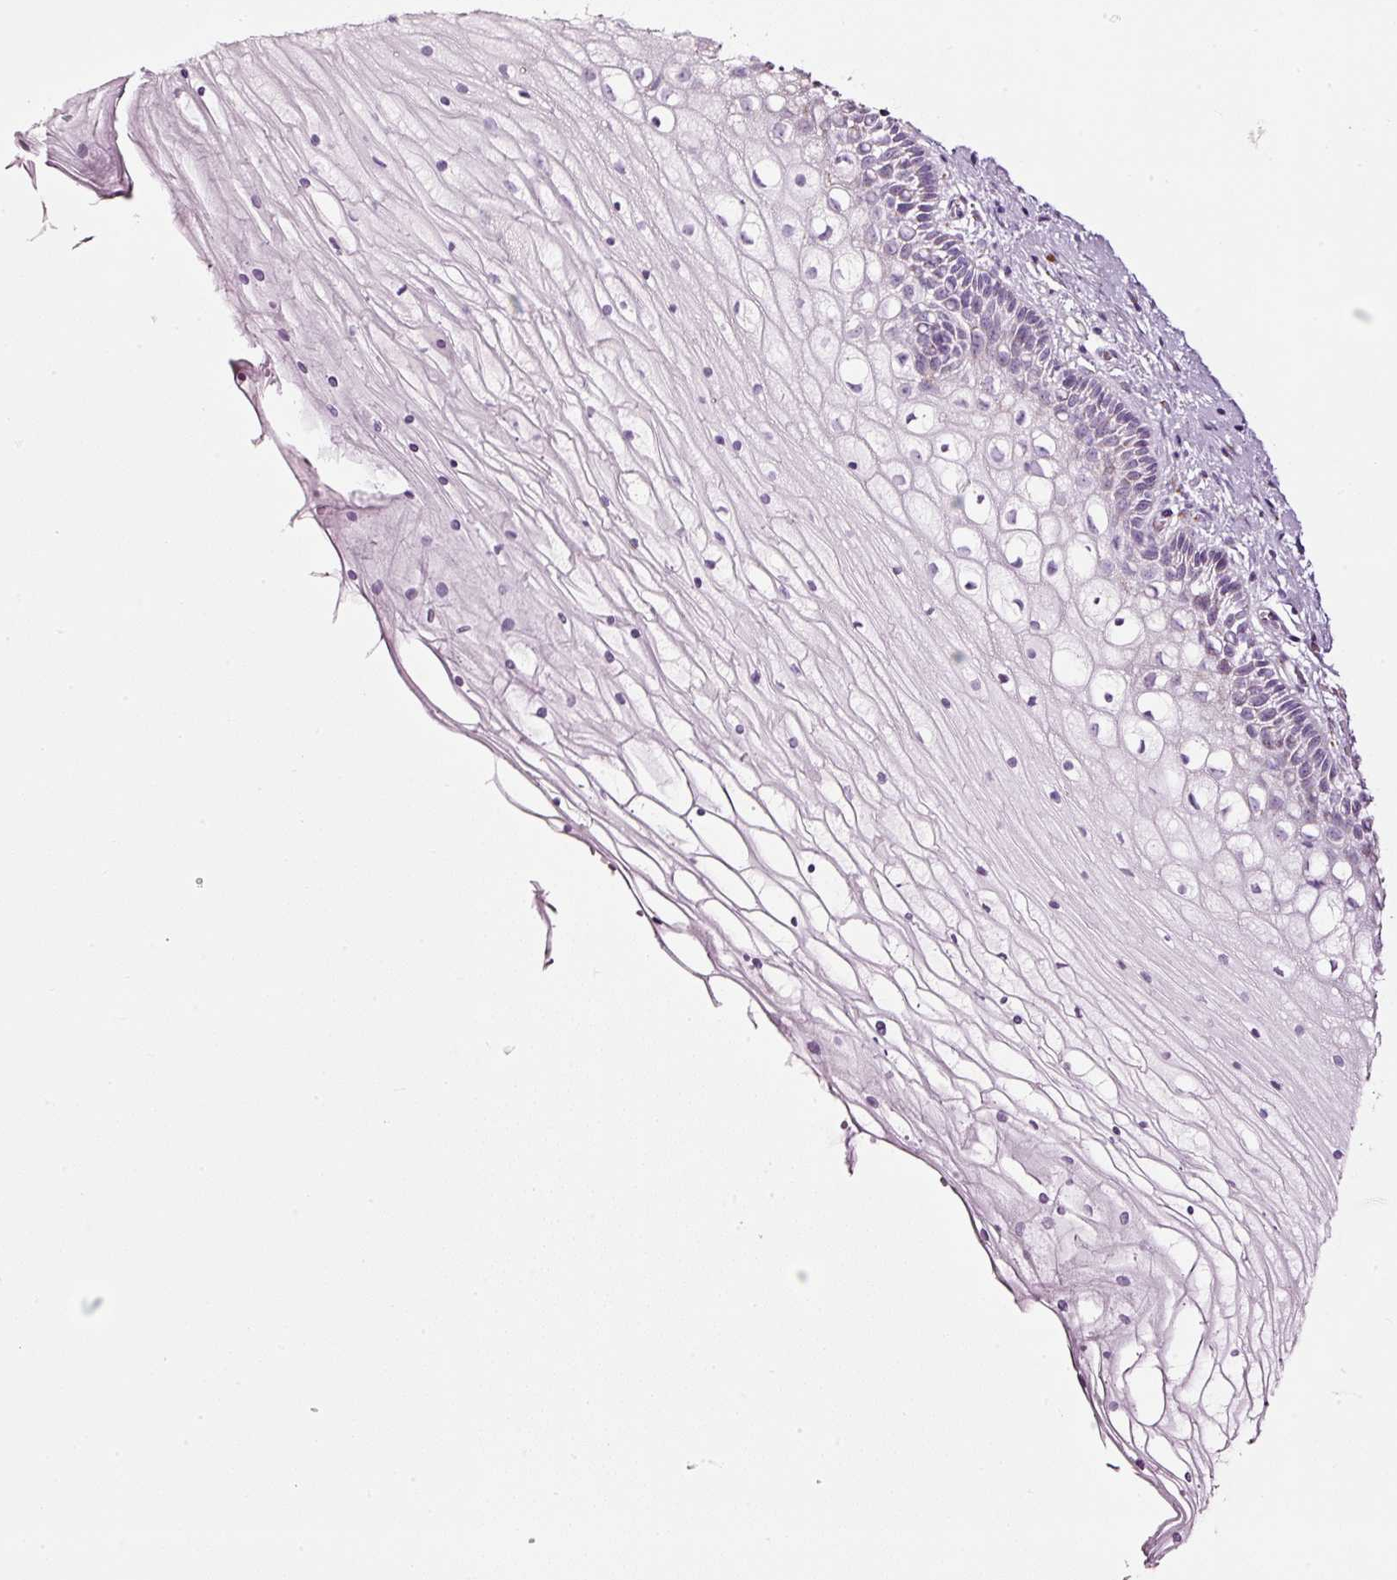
{"staining": {"intensity": "moderate", "quantity": "25%-75%", "location": "cytoplasmic/membranous"}, "tissue": "cervix", "cell_type": "Glandular cells", "image_type": "normal", "snomed": [{"axis": "morphology", "description": "Normal tissue, NOS"}, {"axis": "topography", "description": "Cervix"}], "caption": "A medium amount of moderate cytoplasmic/membranous positivity is seen in about 25%-75% of glandular cells in unremarkable cervix.", "gene": "SDF4", "patient": {"sex": "female", "age": 36}}